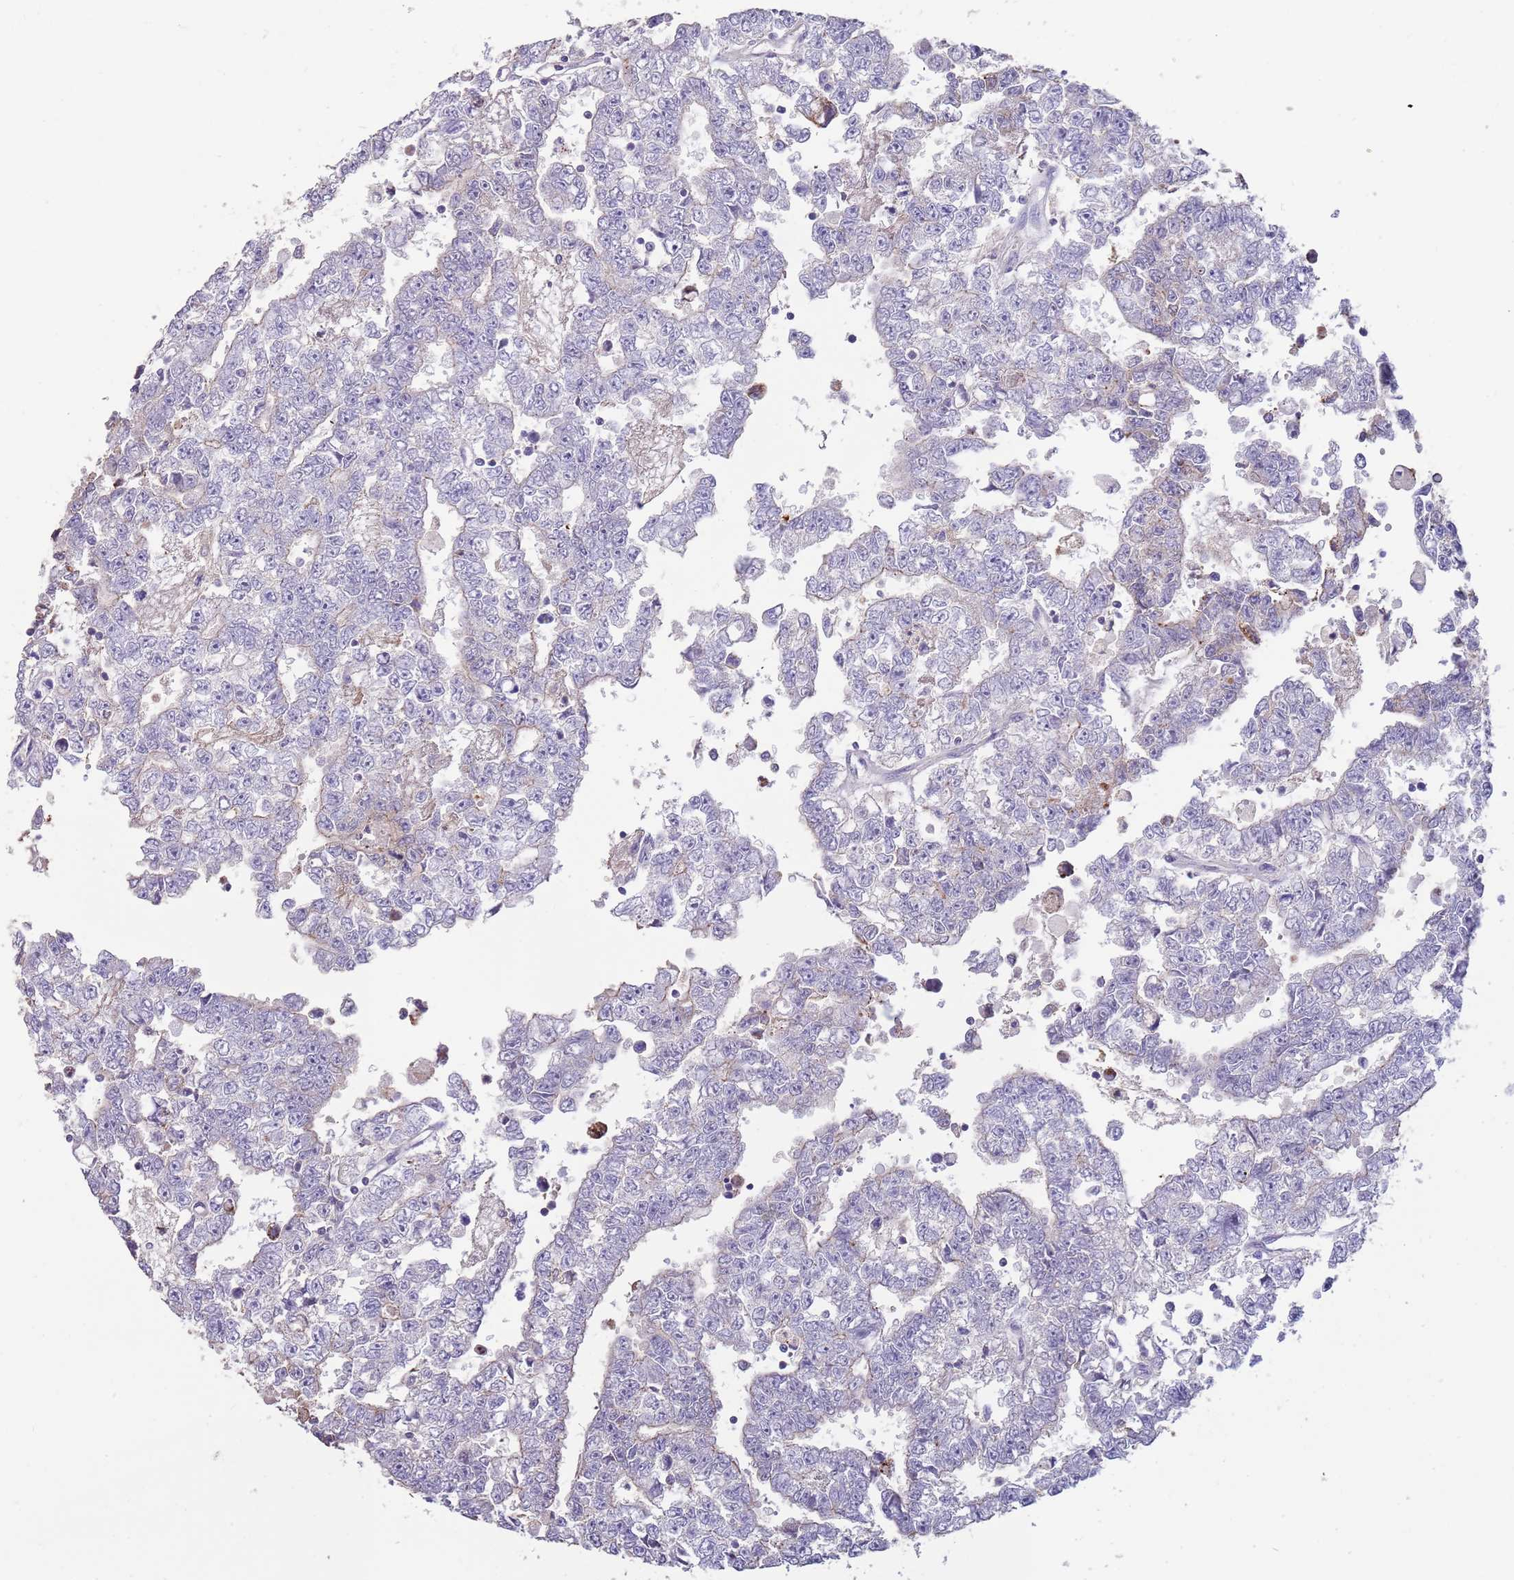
{"staining": {"intensity": "negative", "quantity": "none", "location": "none"}, "tissue": "testis cancer", "cell_type": "Tumor cells", "image_type": "cancer", "snomed": [{"axis": "morphology", "description": "Carcinoma, Embryonal, NOS"}, {"axis": "topography", "description": "Testis"}], "caption": "DAB (3,3'-diaminobenzidine) immunohistochemical staining of embryonal carcinoma (testis) exhibits no significant expression in tumor cells.", "gene": "SUSD1", "patient": {"sex": "male", "age": 25}}